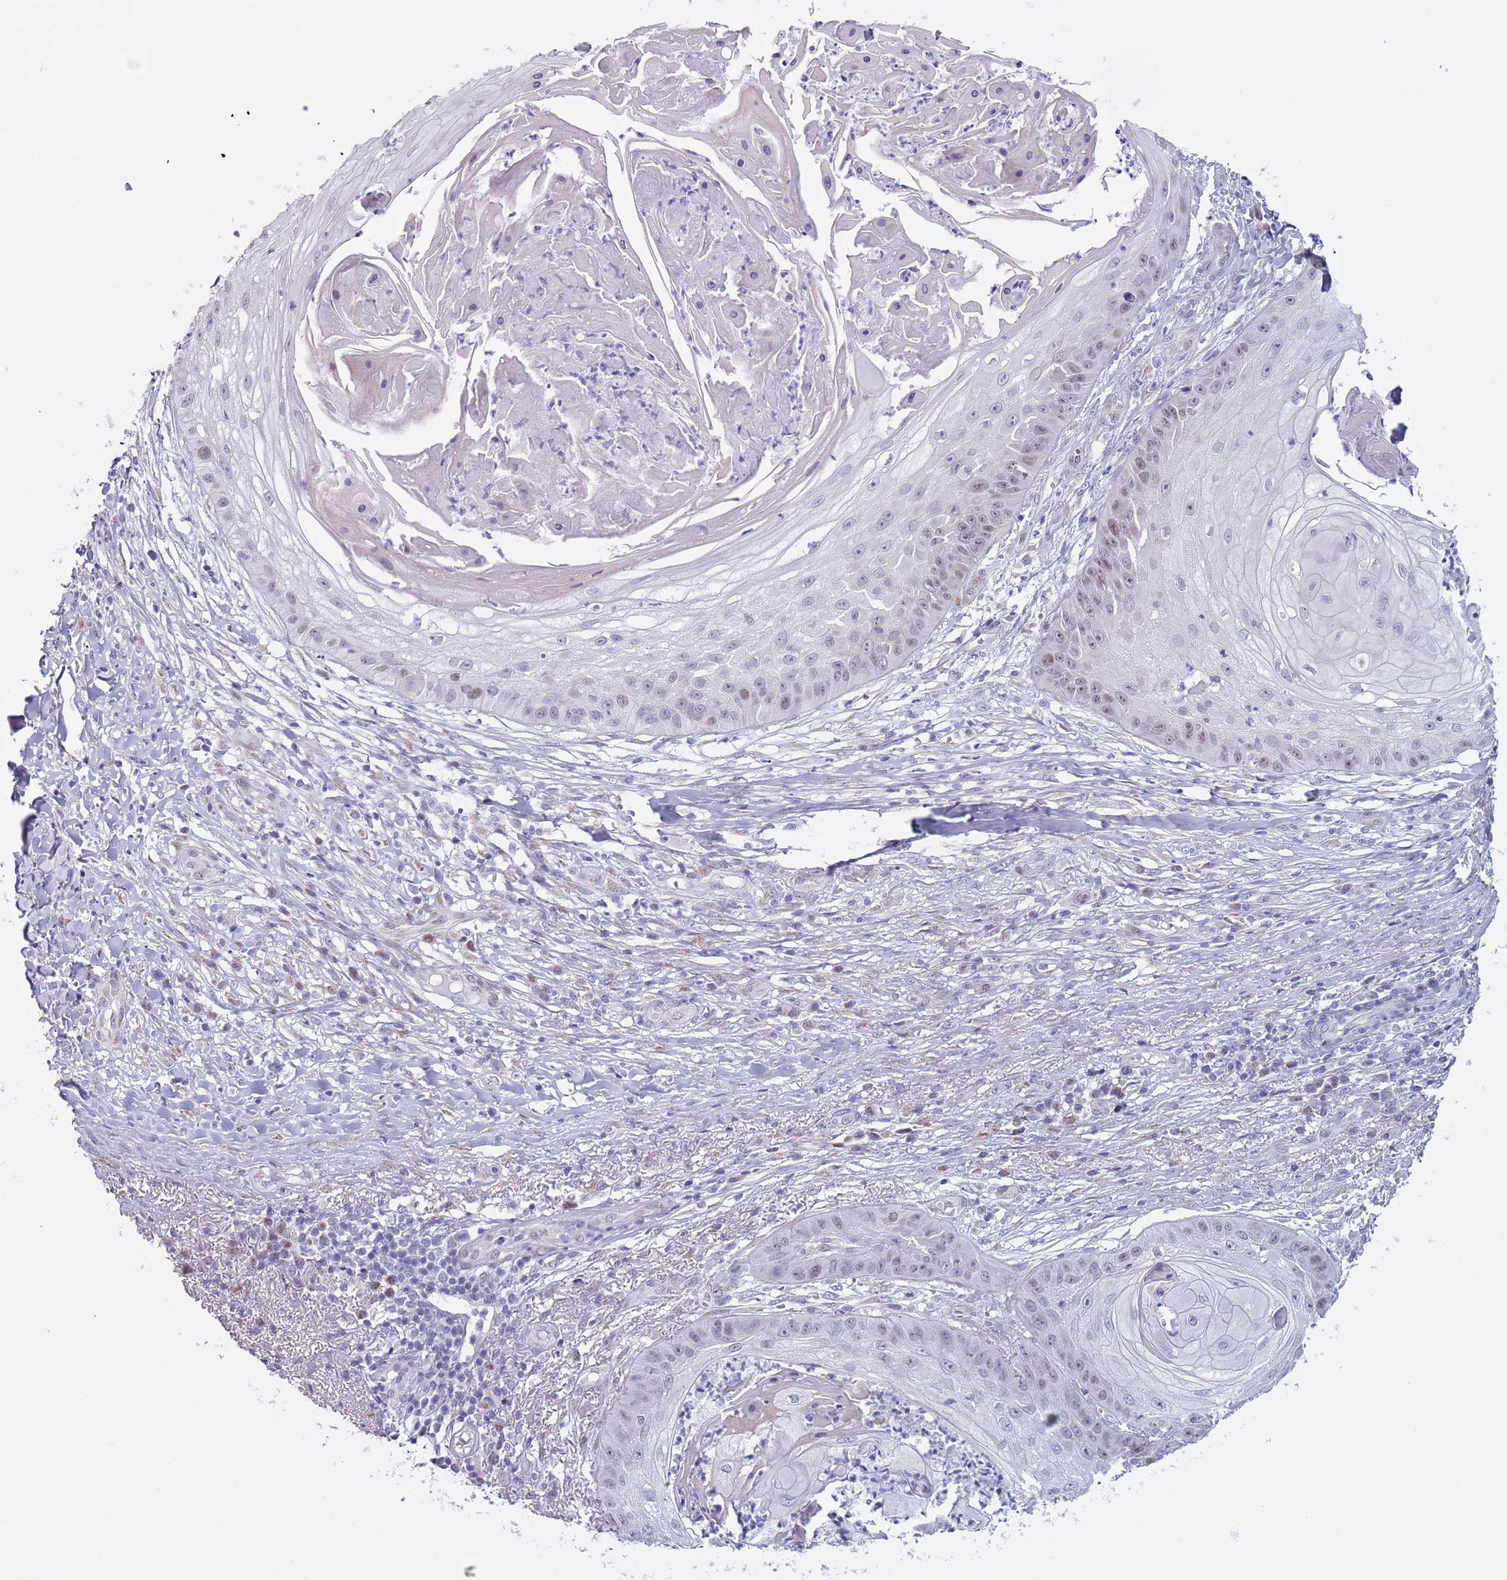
{"staining": {"intensity": "weak", "quantity": "<25%", "location": "nuclear"}, "tissue": "skin cancer", "cell_type": "Tumor cells", "image_type": "cancer", "snomed": [{"axis": "morphology", "description": "Squamous cell carcinoma, NOS"}, {"axis": "topography", "description": "Skin"}], "caption": "Image shows no significant protein positivity in tumor cells of skin cancer (squamous cell carcinoma).", "gene": "ZKSCAN2", "patient": {"sex": "male", "age": 70}}